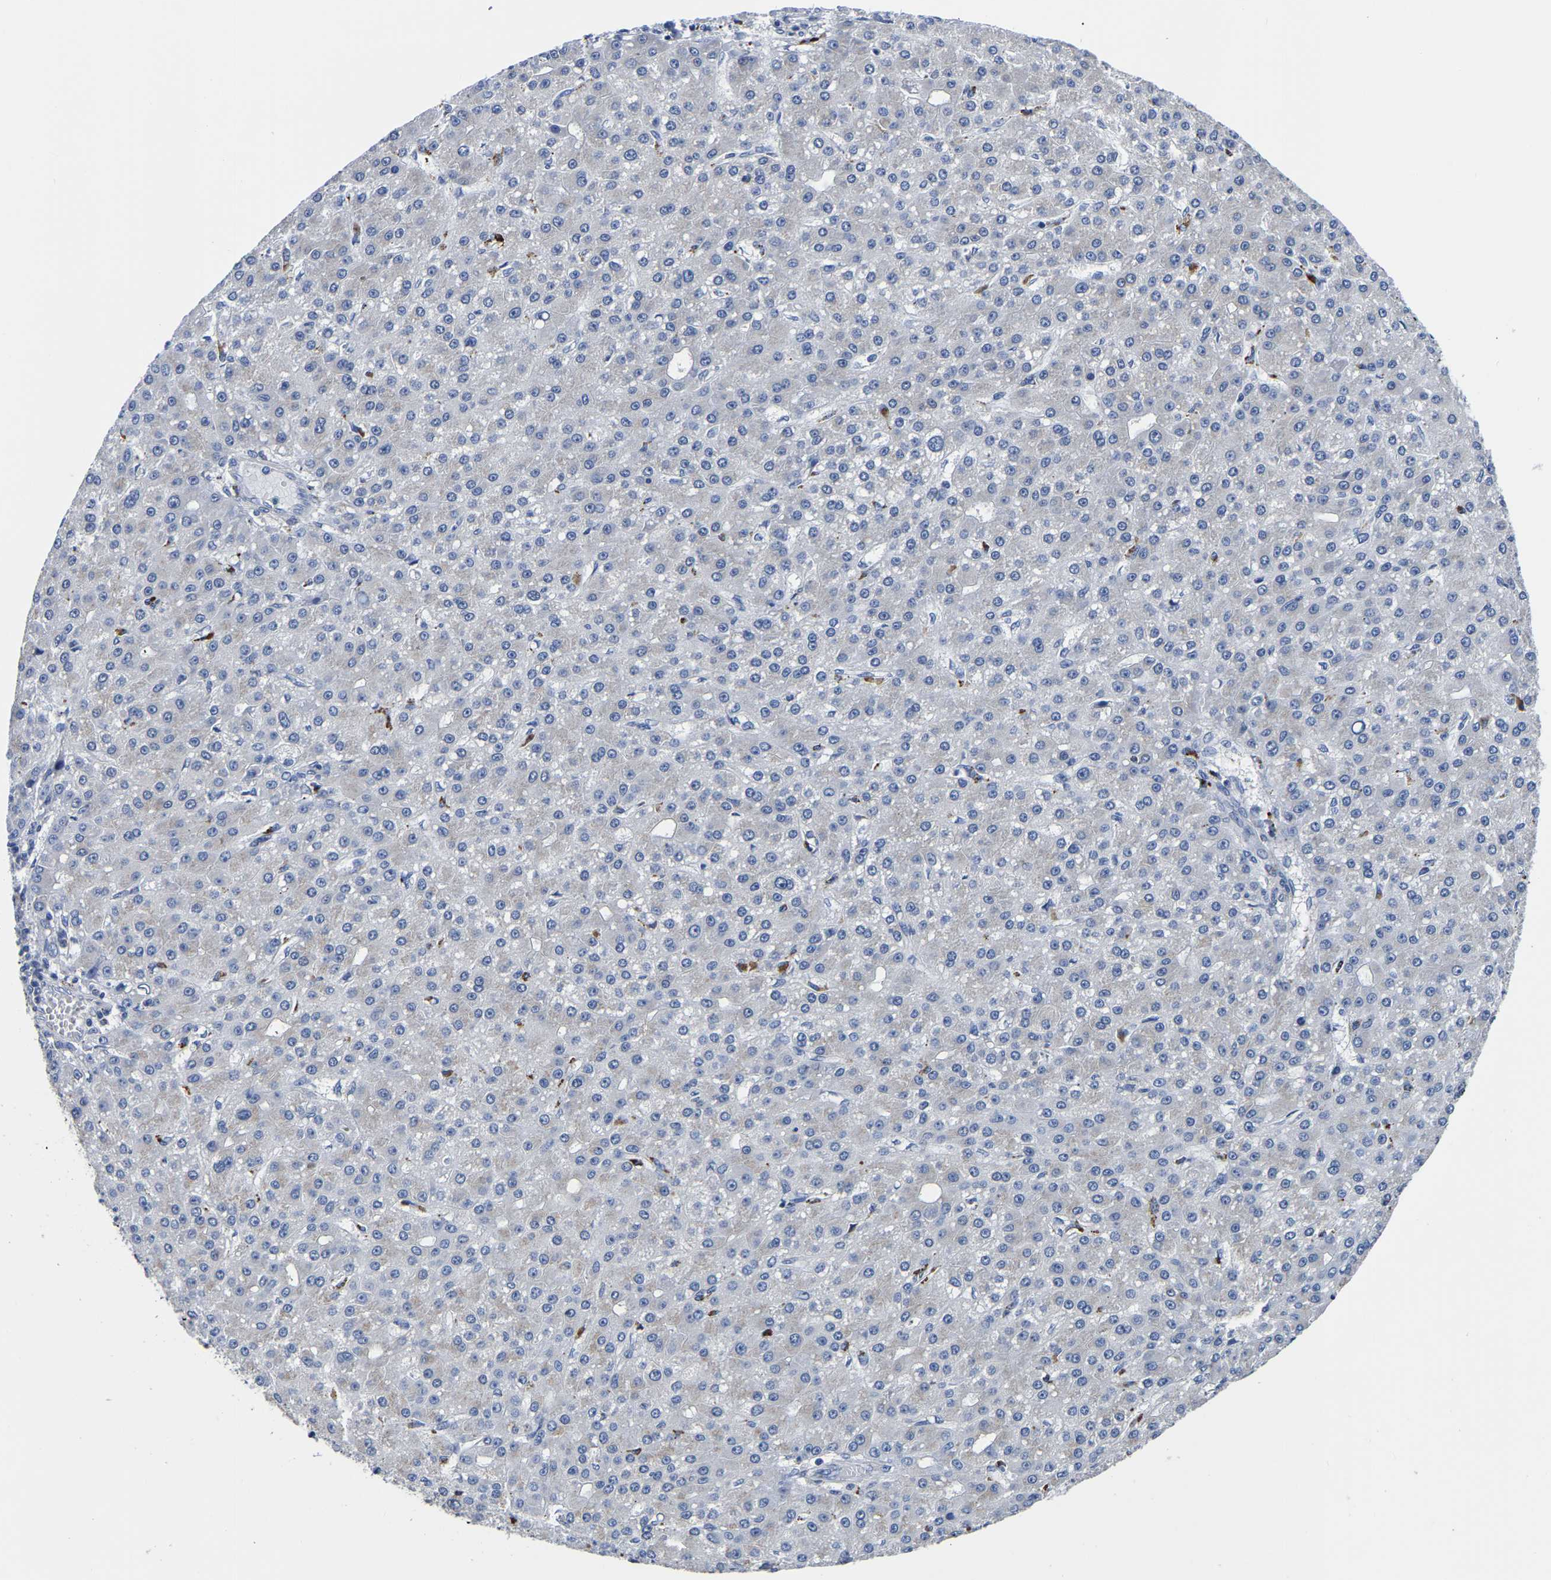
{"staining": {"intensity": "negative", "quantity": "none", "location": "none"}, "tissue": "liver cancer", "cell_type": "Tumor cells", "image_type": "cancer", "snomed": [{"axis": "morphology", "description": "Carcinoma, Hepatocellular, NOS"}, {"axis": "topography", "description": "Liver"}], "caption": "Immunohistochemical staining of human liver cancer displays no significant expression in tumor cells. (DAB (3,3'-diaminobenzidine) IHC, high magnification).", "gene": "PDLIM7", "patient": {"sex": "male", "age": 67}}